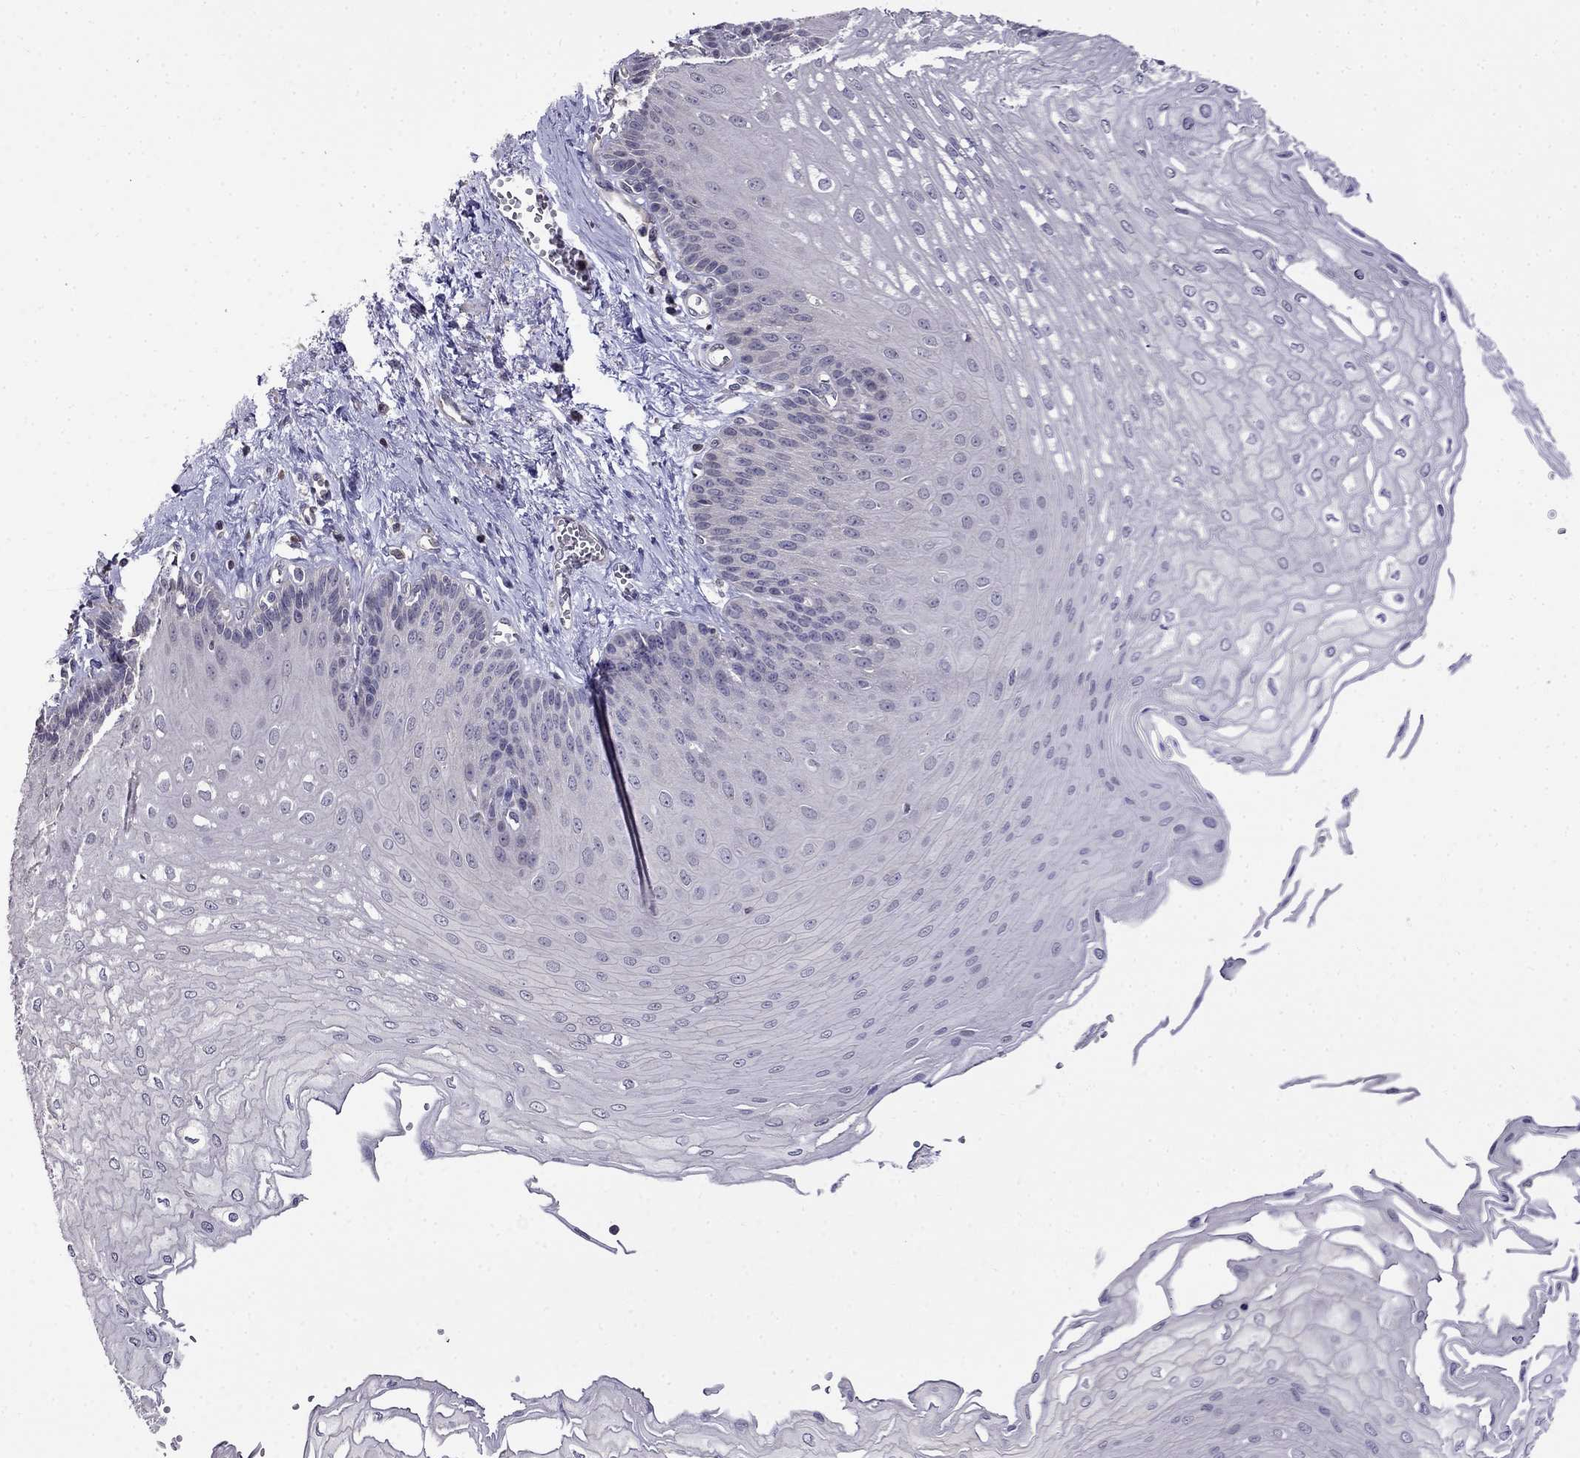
{"staining": {"intensity": "negative", "quantity": "none", "location": "none"}, "tissue": "esophagus", "cell_type": "Squamous epithelial cells", "image_type": "normal", "snomed": [{"axis": "morphology", "description": "Normal tissue, NOS"}, {"axis": "topography", "description": "Esophagus"}], "caption": "Immunohistochemical staining of benign human esophagus displays no significant expression in squamous epithelial cells. (IHC, brightfield microscopy, high magnification).", "gene": "GUCA1B", "patient": {"sex": "female", "age": 62}}